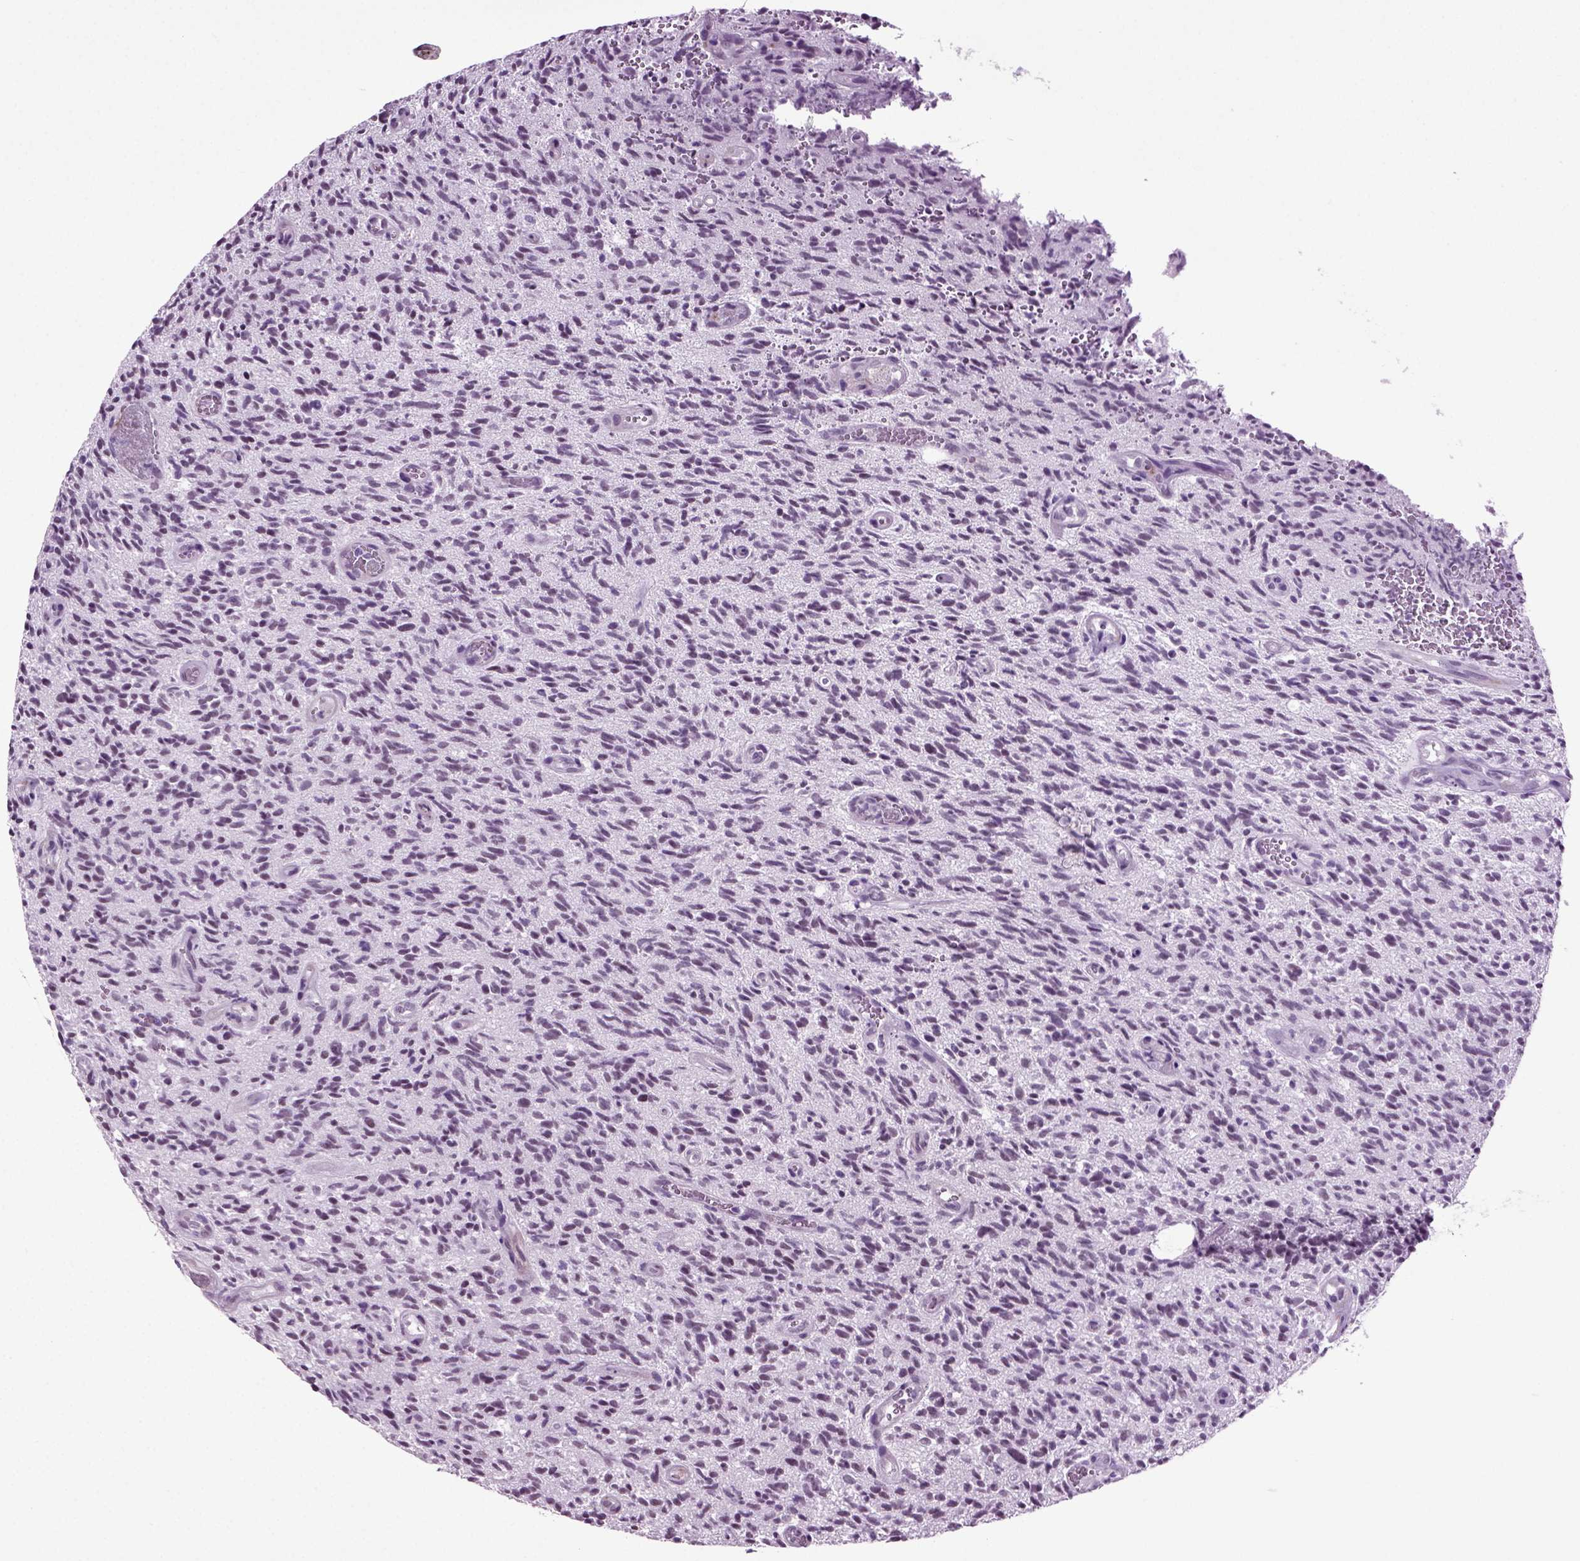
{"staining": {"intensity": "negative", "quantity": "none", "location": "none"}, "tissue": "glioma", "cell_type": "Tumor cells", "image_type": "cancer", "snomed": [{"axis": "morphology", "description": "Glioma, malignant, High grade"}, {"axis": "topography", "description": "Brain"}], "caption": "The micrograph demonstrates no staining of tumor cells in malignant glioma (high-grade).", "gene": "RFX3", "patient": {"sex": "male", "age": 64}}